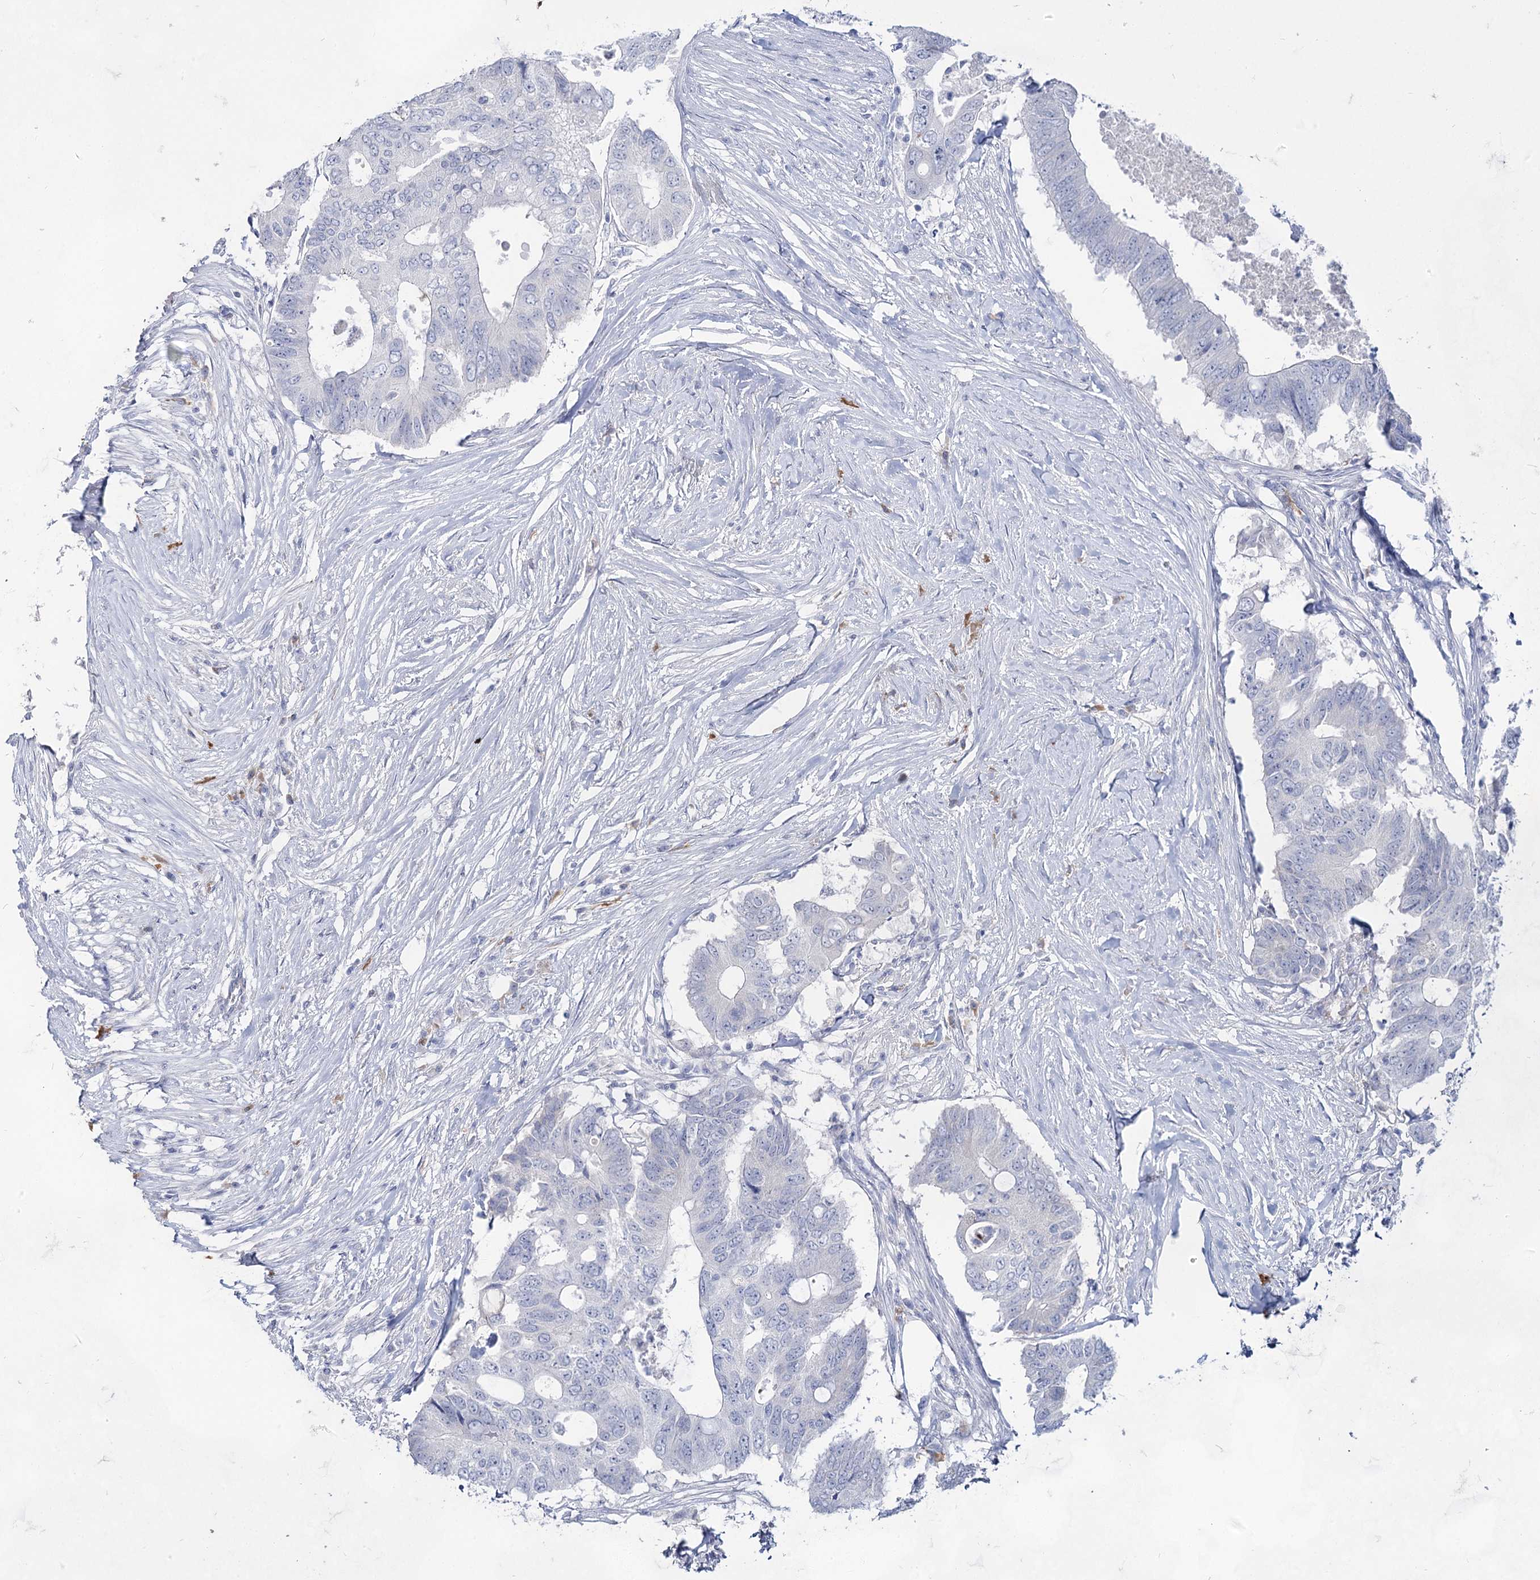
{"staining": {"intensity": "negative", "quantity": "none", "location": "none"}, "tissue": "colorectal cancer", "cell_type": "Tumor cells", "image_type": "cancer", "snomed": [{"axis": "morphology", "description": "Adenocarcinoma, NOS"}, {"axis": "topography", "description": "Colon"}], "caption": "A micrograph of colorectal adenocarcinoma stained for a protein shows no brown staining in tumor cells.", "gene": "ACRV1", "patient": {"sex": "male", "age": 71}}